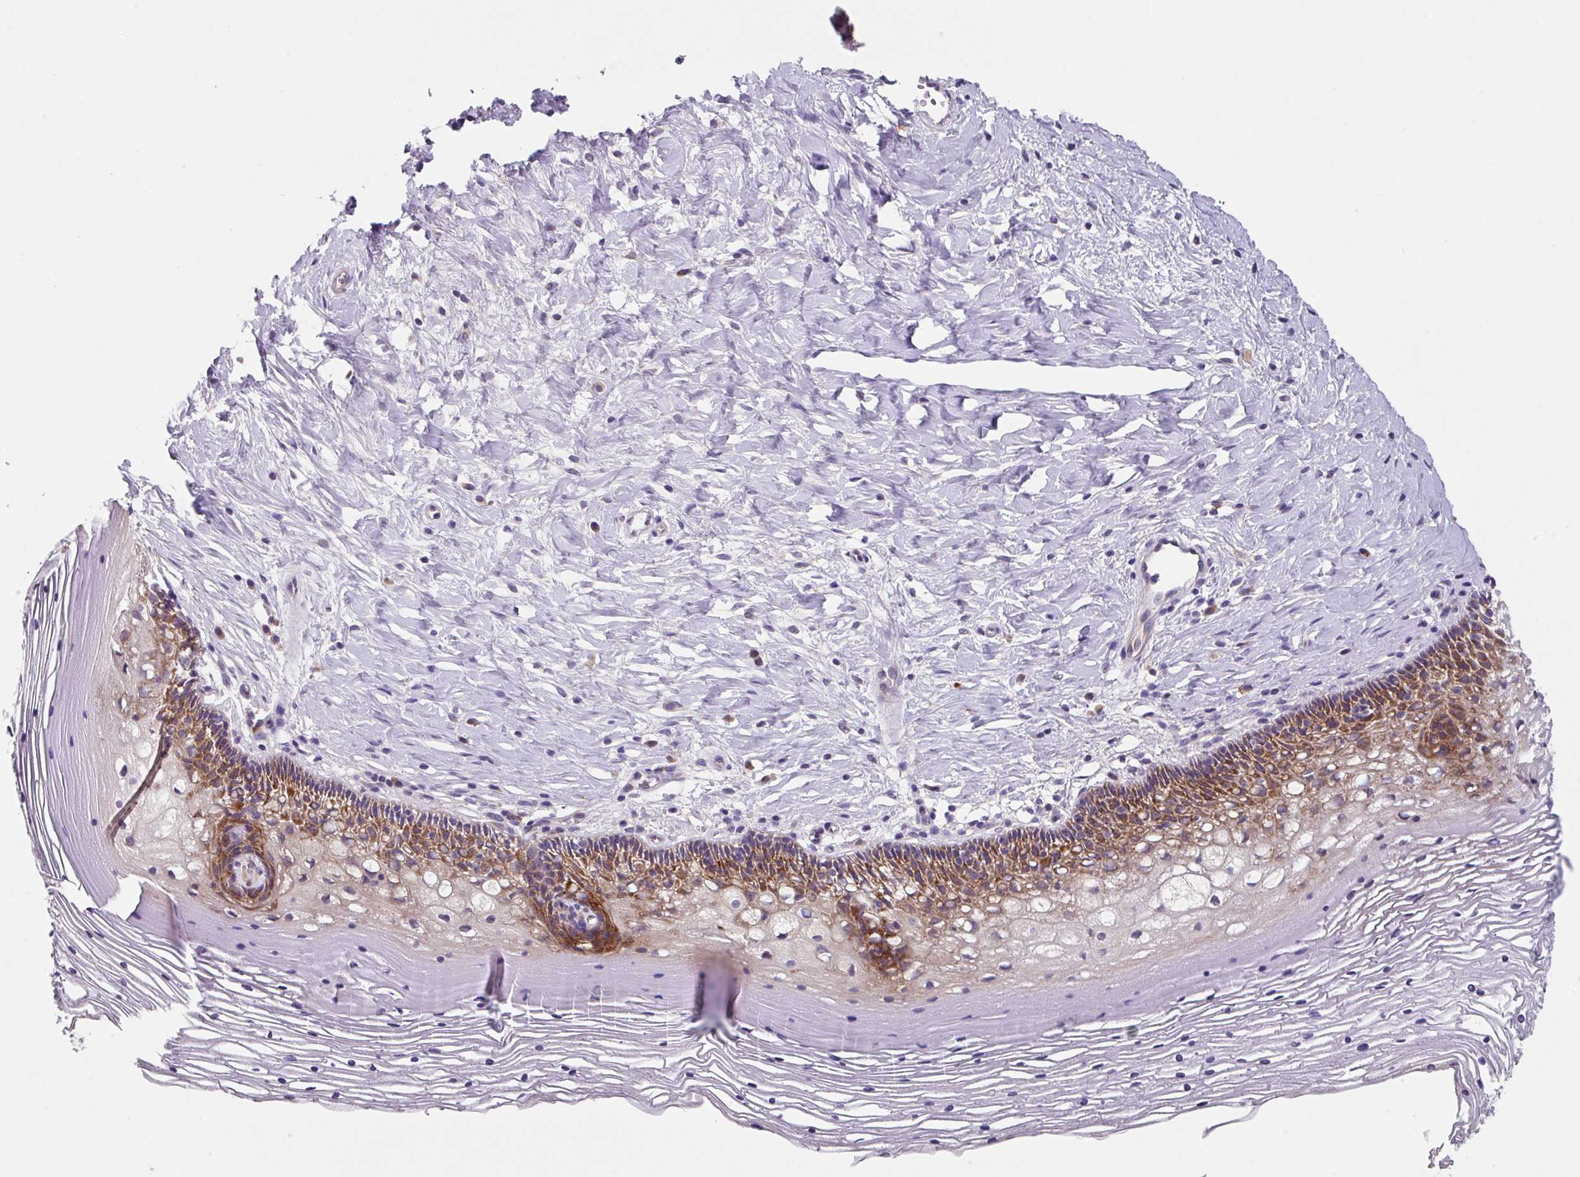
{"staining": {"intensity": "moderate", "quantity": ">75%", "location": "cytoplasmic/membranous"}, "tissue": "cervix", "cell_type": "Glandular cells", "image_type": "normal", "snomed": [{"axis": "morphology", "description": "Normal tissue, NOS"}, {"axis": "topography", "description": "Cervix"}], "caption": "The photomicrograph demonstrates staining of normal cervix, revealing moderate cytoplasmic/membranous protein positivity (brown color) within glandular cells. (Stains: DAB (3,3'-diaminobenzidine) in brown, nuclei in blue, Microscopy: brightfield microscopy at high magnification).", "gene": "EIF4B", "patient": {"sex": "female", "age": 36}}